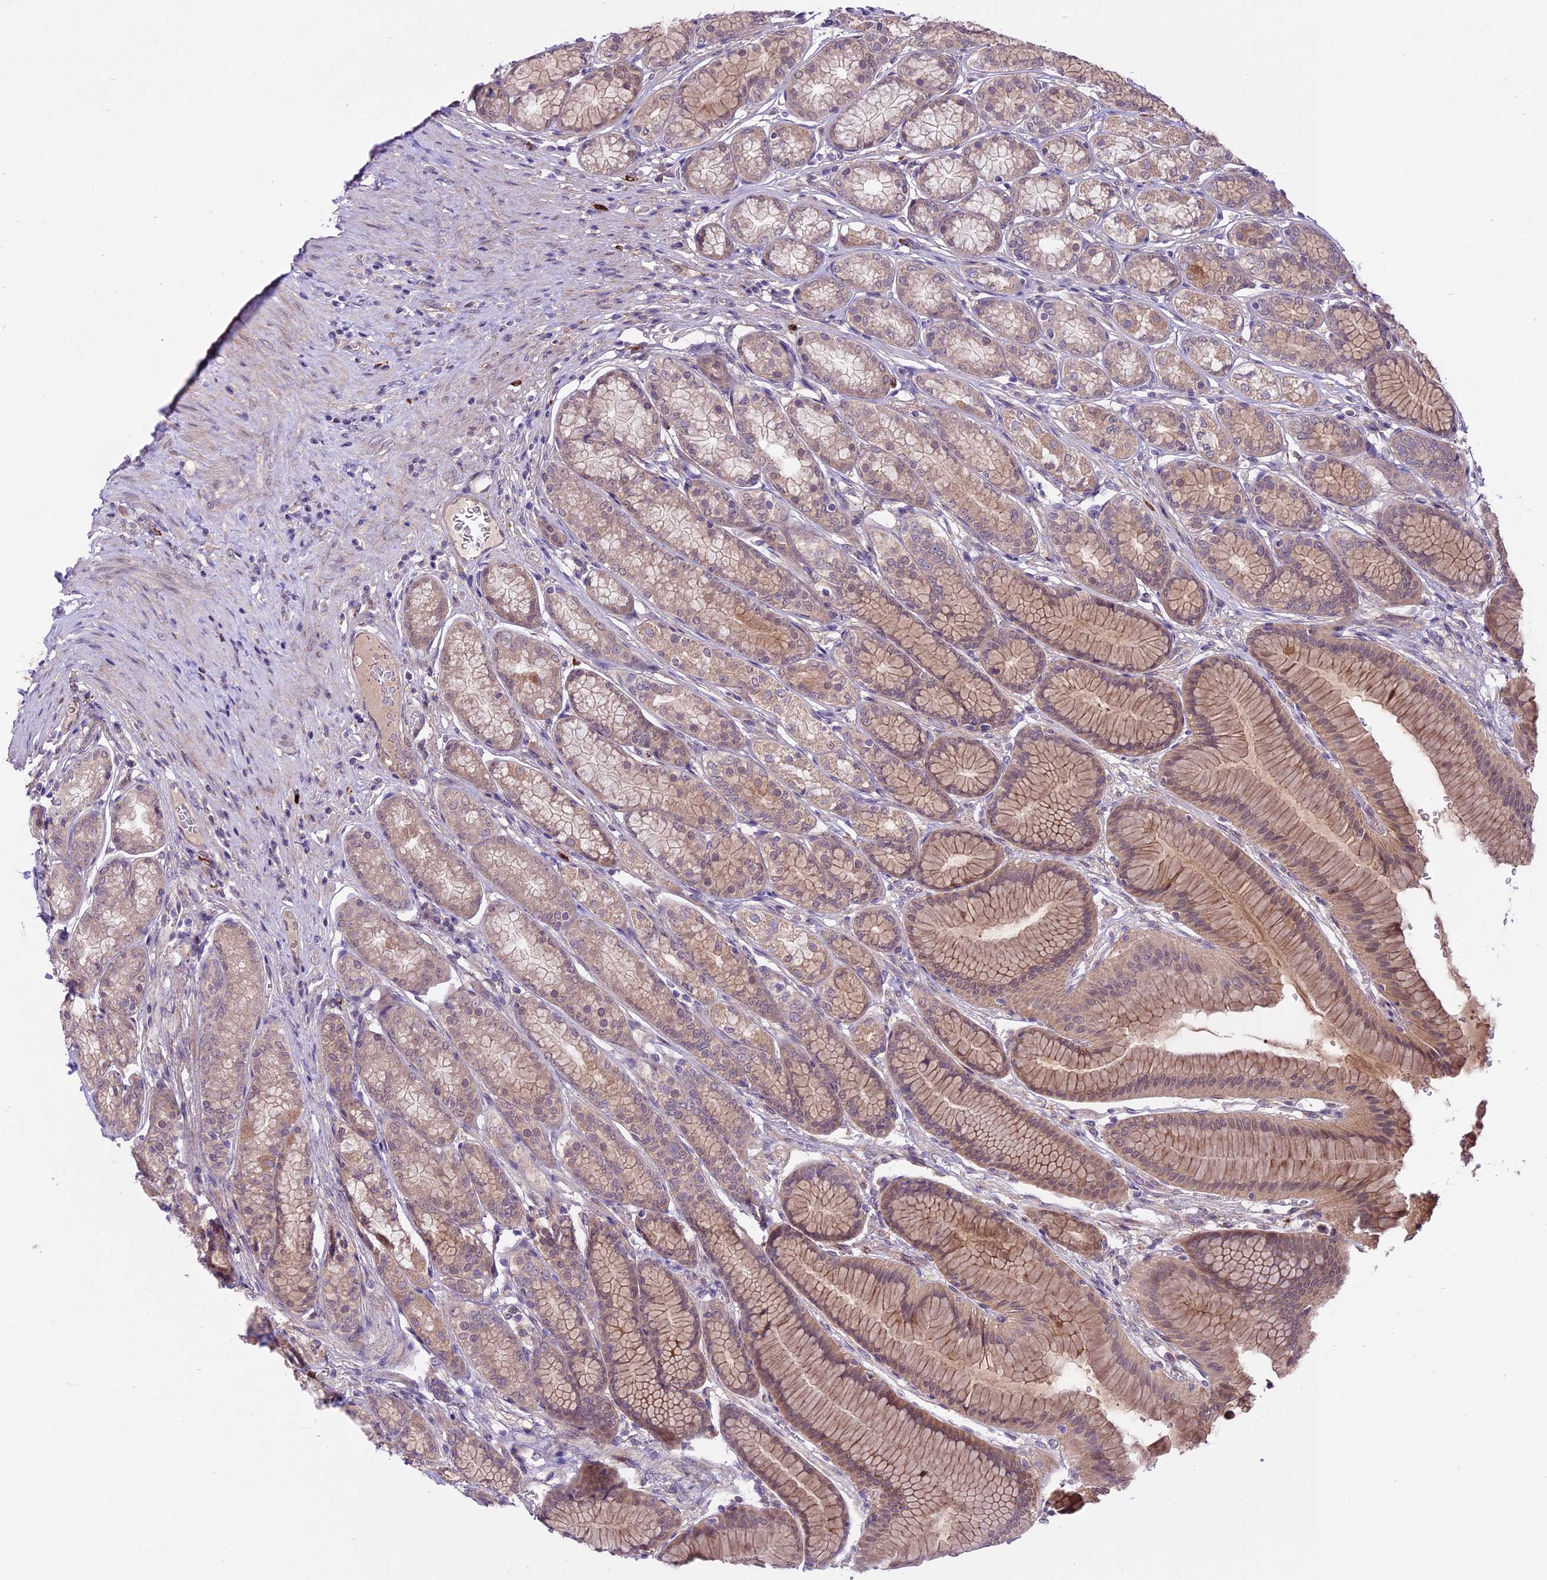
{"staining": {"intensity": "moderate", "quantity": ">75%", "location": "cytoplasmic/membranous,nuclear"}, "tissue": "stomach", "cell_type": "Glandular cells", "image_type": "normal", "snomed": [{"axis": "morphology", "description": "Normal tissue, NOS"}, {"axis": "morphology", "description": "Adenocarcinoma, NOS"}, {"axis": "morphology", "description": "Adenocarcinoma, High grade"}, {"axis": "topography", "description": "Stomach, upper"}, {"axis": "topography", "description": "Stomach"}], "caption": "Brown immunohistochemical staining in normal stomach demonstrates moderate cytoplasmic/membranous,nuclear positivity in approximately >75% of glandular cells.", "gene": "SPRED1", "patient": {"sex": "female", "age": 65}}